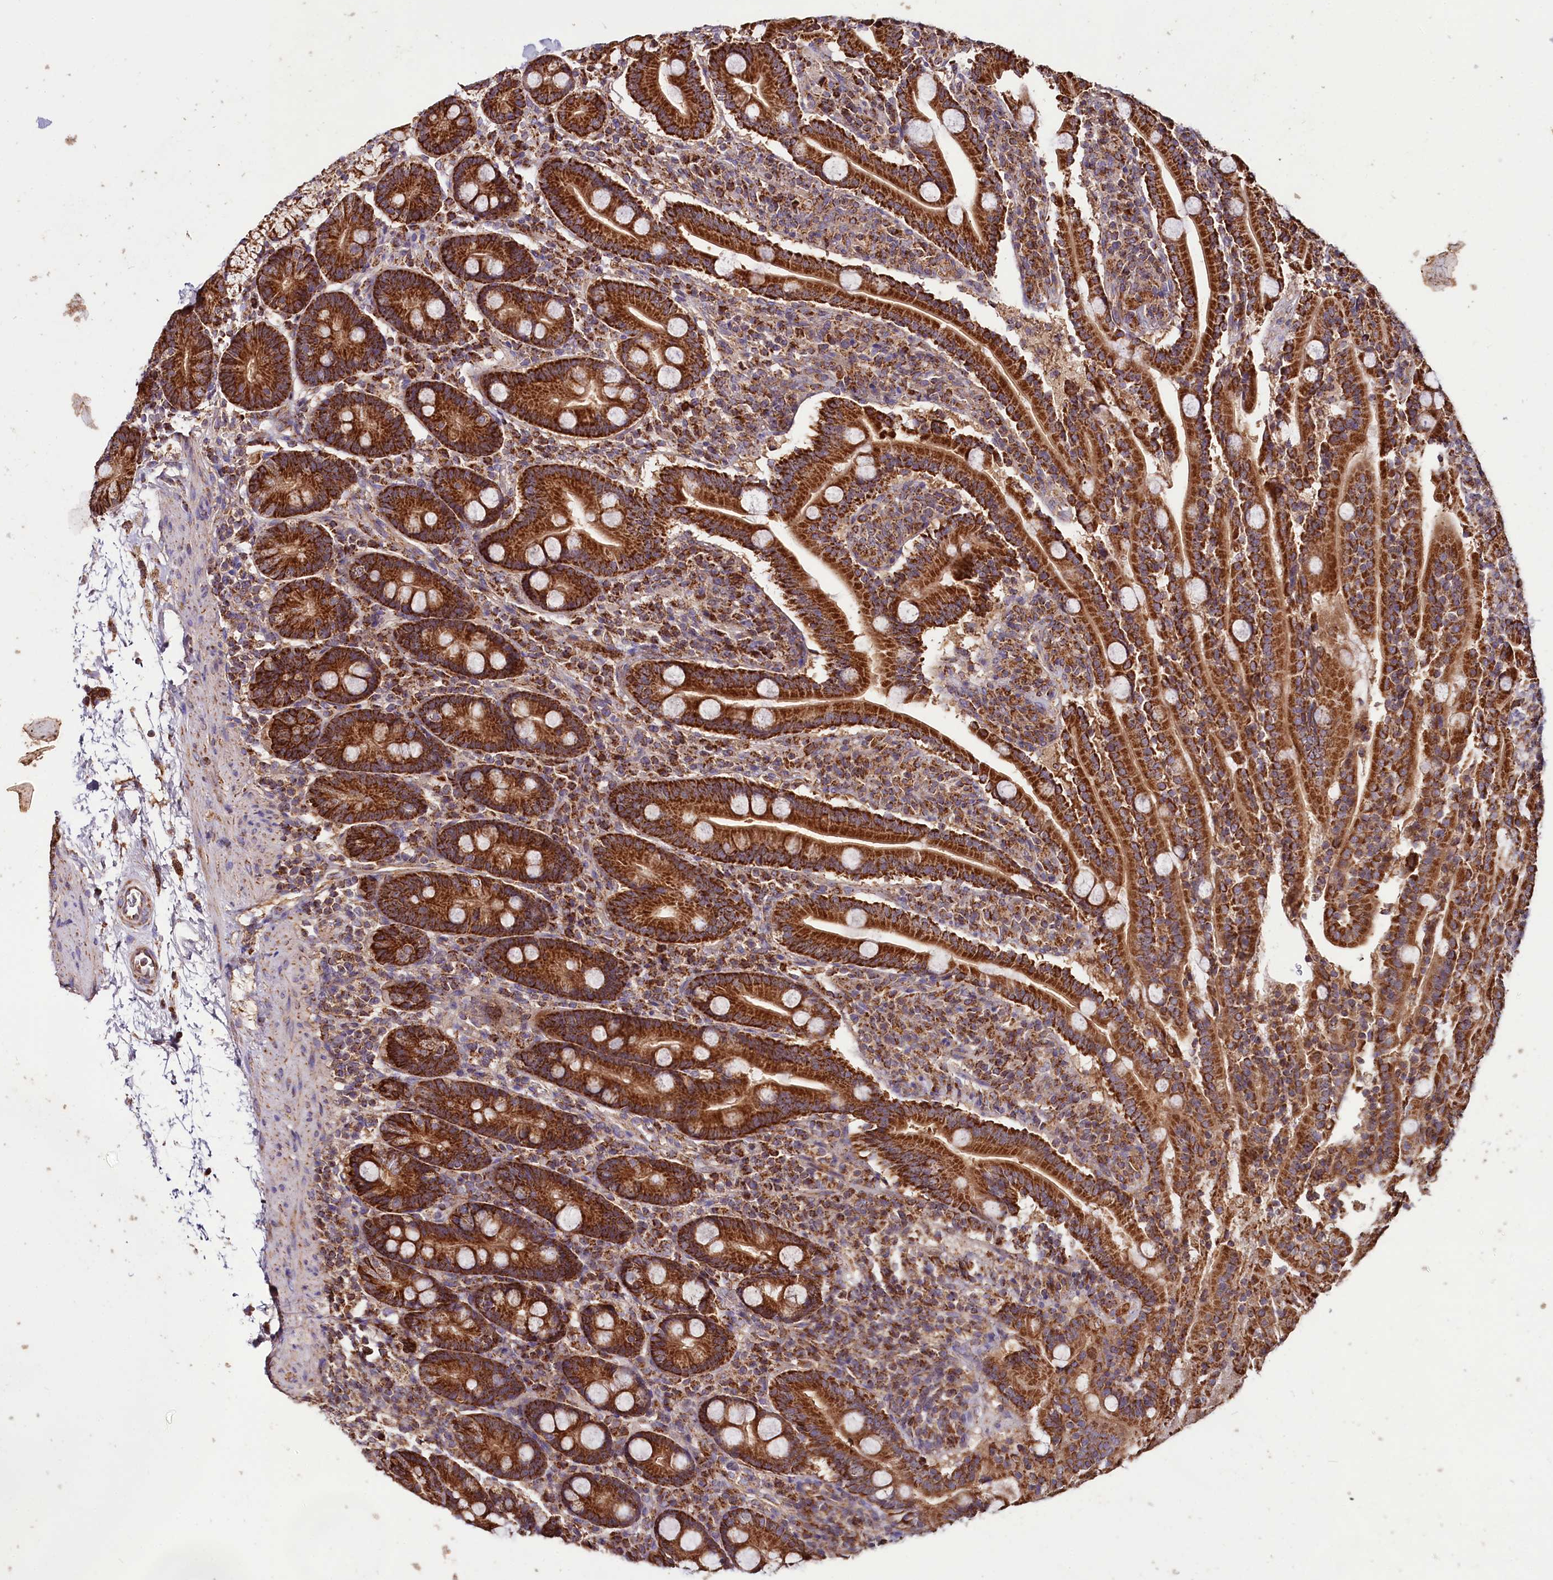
{"staining": {"intensity": "strong", "quantity": ">75%", "location": "cytoplasmic/membranous"}, "tissue": "duodenum", "cell_type": "Glandular cells", "image_type": "normal", "snomed": [{"axis": "morphology", "description": "Normal tissue, NOS"}, {"axis": "topography", "description": "Duodenum"}], "caption": "Immunohistochemical staining of unremarkable duodenum shows strong cytoplasmic/membranous protein expression in approximately >75% of glandular cells.", "gene": "NUDT15", "patient": {"sex": "male", "age": 35}}